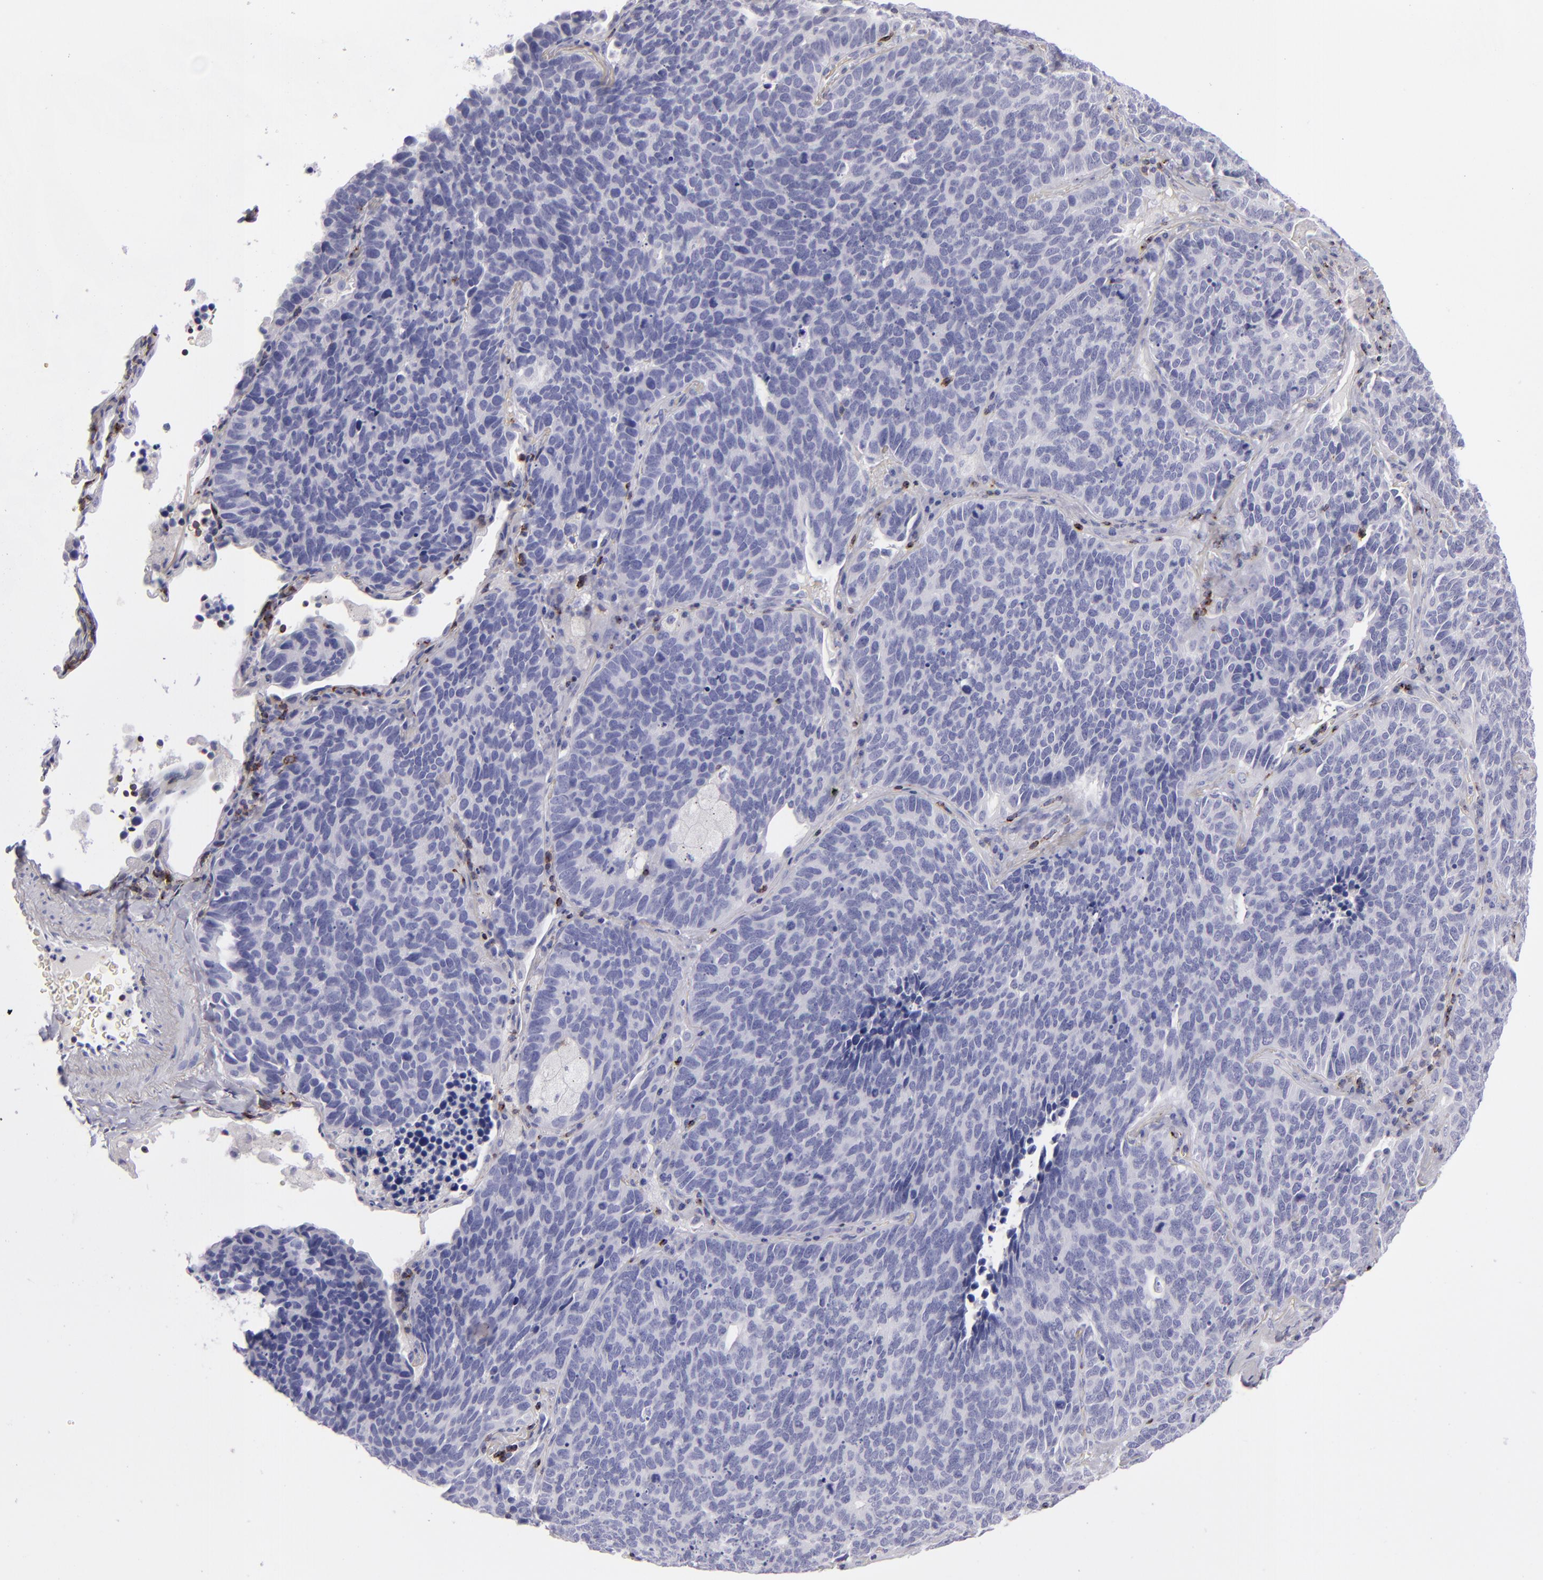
{"staining": {"intensity": "negative", "quantity": "none", "location": "none"}, "tissue": "lung cancer", "cell_type": "Tumor cells", "image_type": "cancer", "snomed": [{"axis": "morphology", "description": "Neoplasm, malignant, NOS"}, {"axis": "topography", "description": "Lung"}], "caption": "Photomicrograph shows no significant protein expression in tumor cells of lung cancer.", "gene": "CD2", "patient": {"sex": "female", "age": 75}}